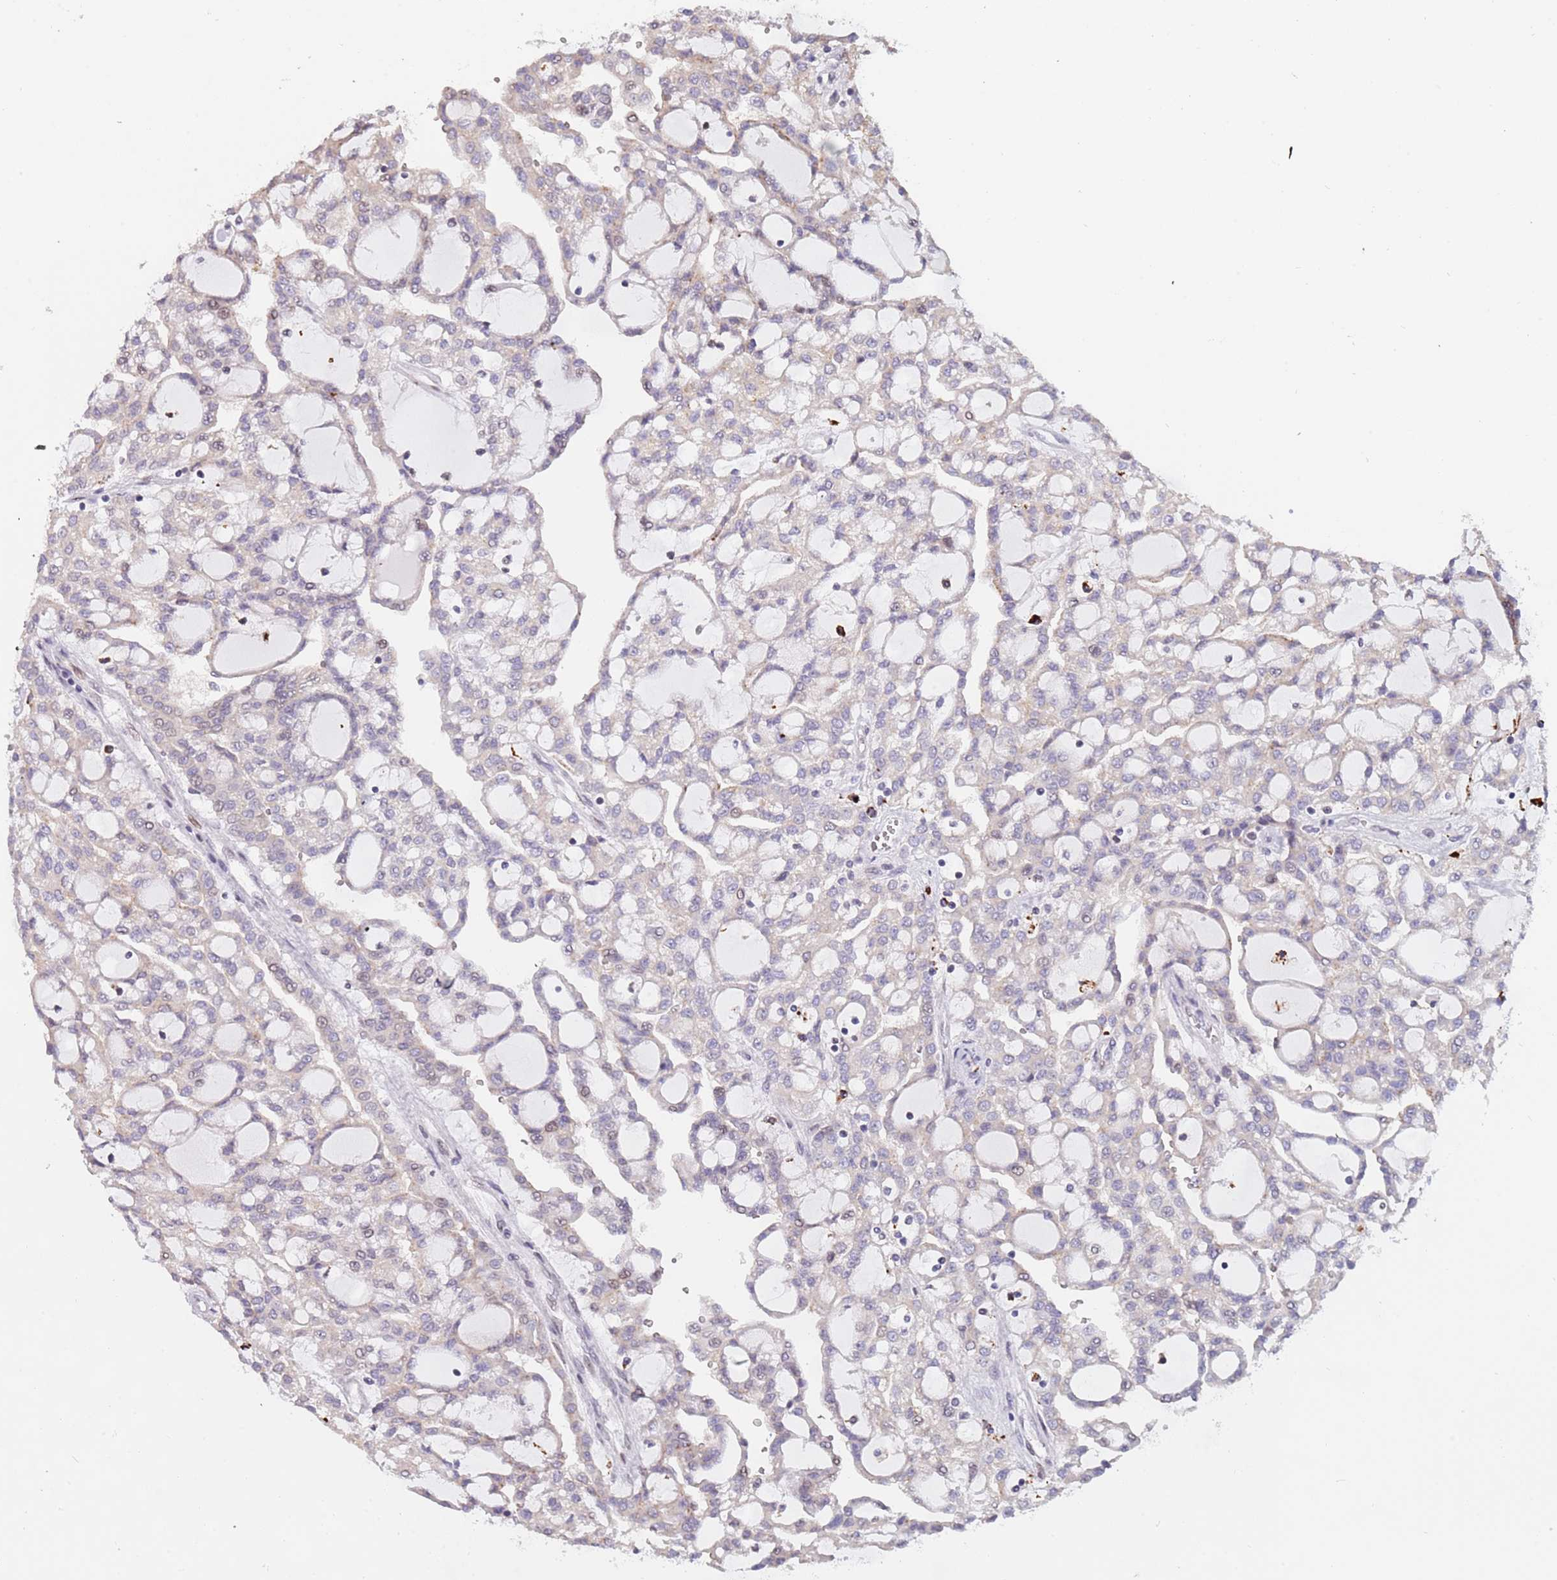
{"staining": {"intensity": "moderate", "quantity": "<25%", "location": "nuclear"}, "tissue": "renal cancer", "cell_type": "Tumor cells", "image_type": "cancer", "snomed": [{"axis": "morphology", "description": "Adenocarcinoma, NOS"}, {"axis": "topography", "description": "Kidney"}], "caption": "Human renal adenocarcinoma stained for a protein (brown) exhibits moderate nuclear positive staining in approximately <25% of tumor cells.", "gene": "KLHDC2", "patient": {"sex": "male", "age": 63}}